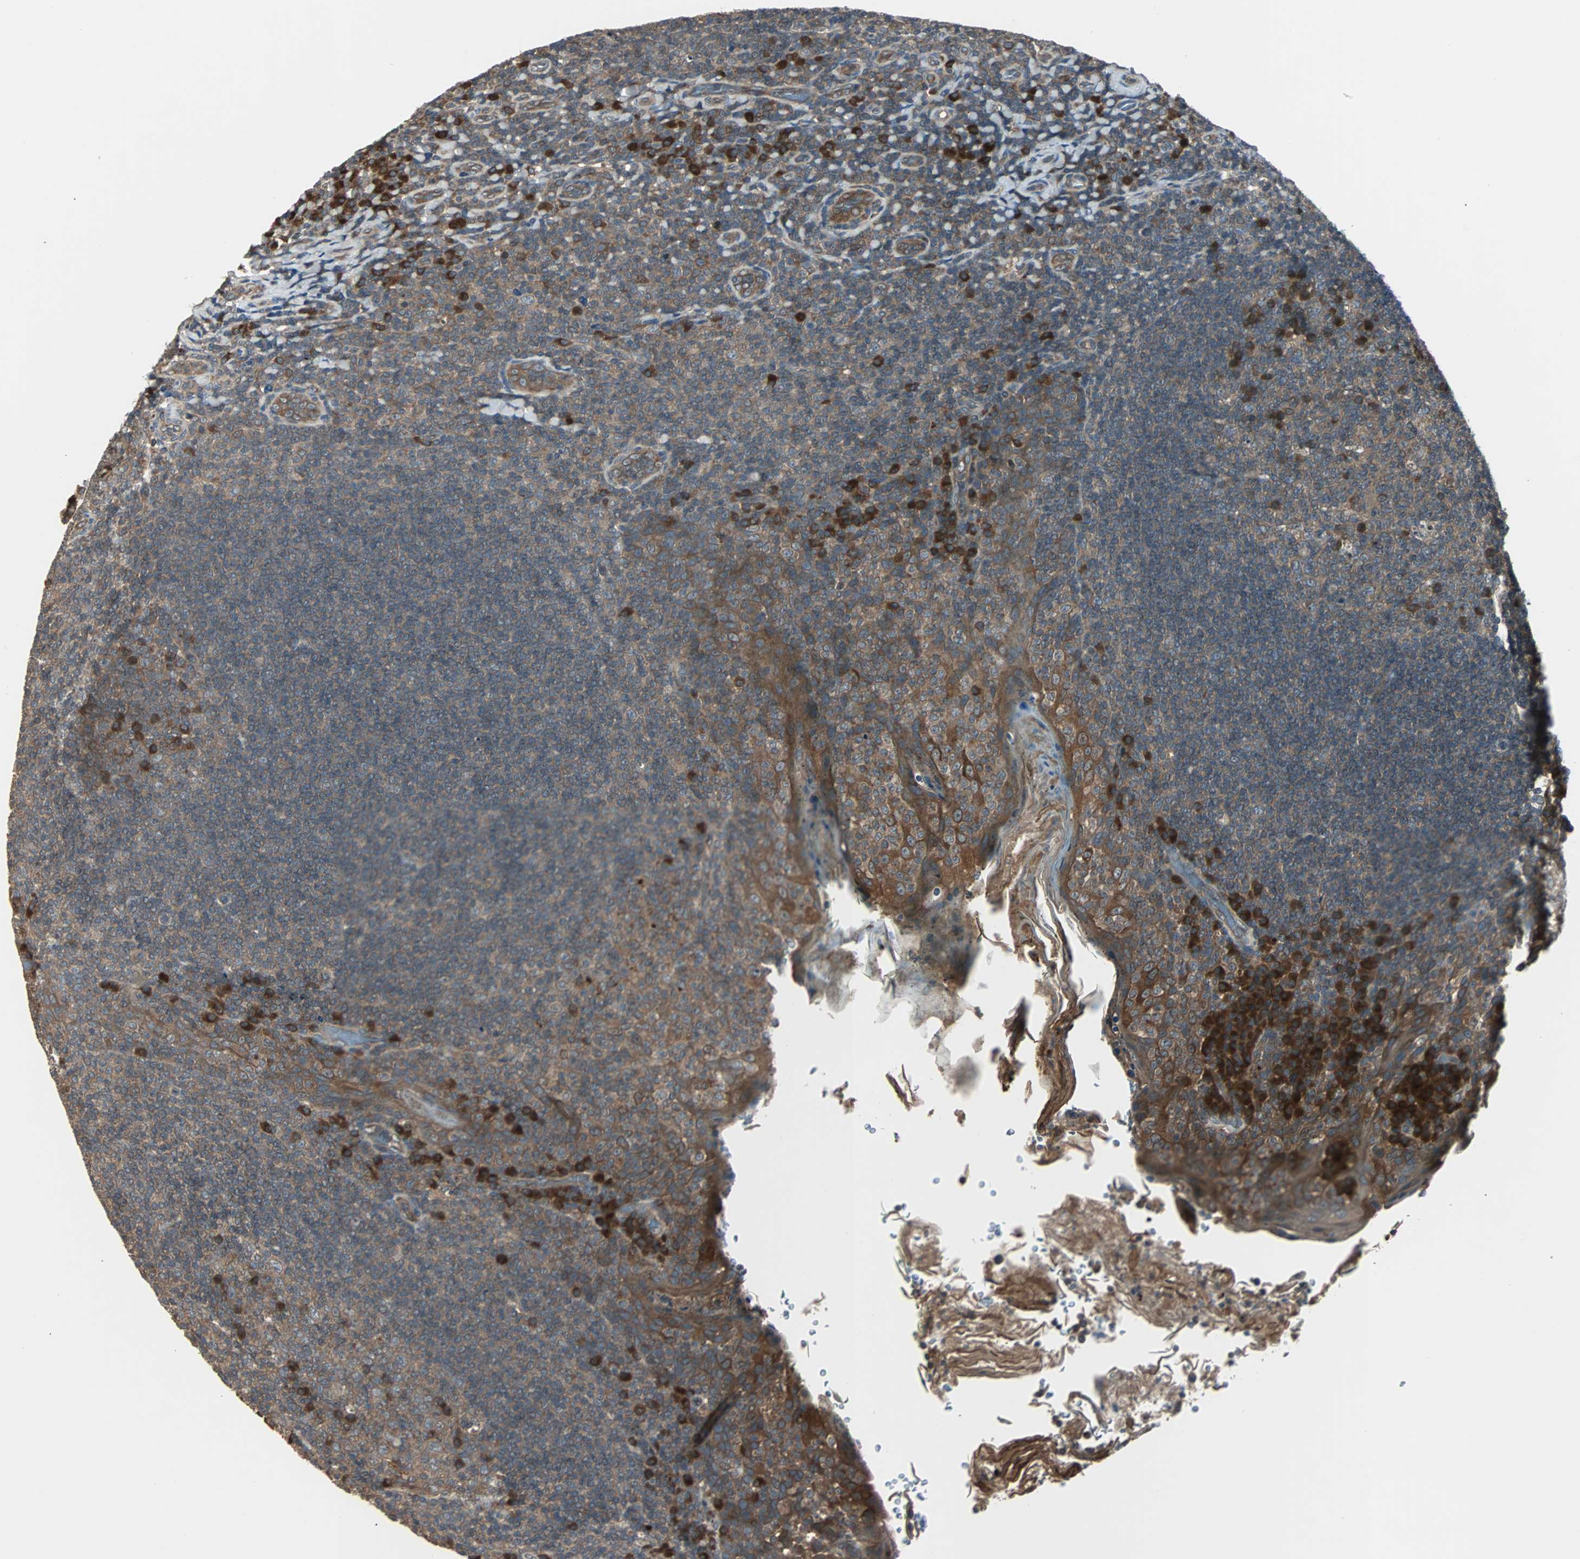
{"staining": {"intensity": "weak", "quantity": ">75%", "location": "cytoplasmic/membranous"}, "tissue": "tonsil", "cell_type": "Germinal center cells", "image_type": "normal", "snomed": [{"axis": "morphology", "description": "Normal tissue, NOS"}, {"axis": "topography", "description": "Tonsil"}], "caption": "Weak cytoplasmic/membranous staining is appreciated in approximately >75% of germinal center cells in normal tonsil.", "gene": "ARF1", "patient": {"sex": "male", "age": 17}}